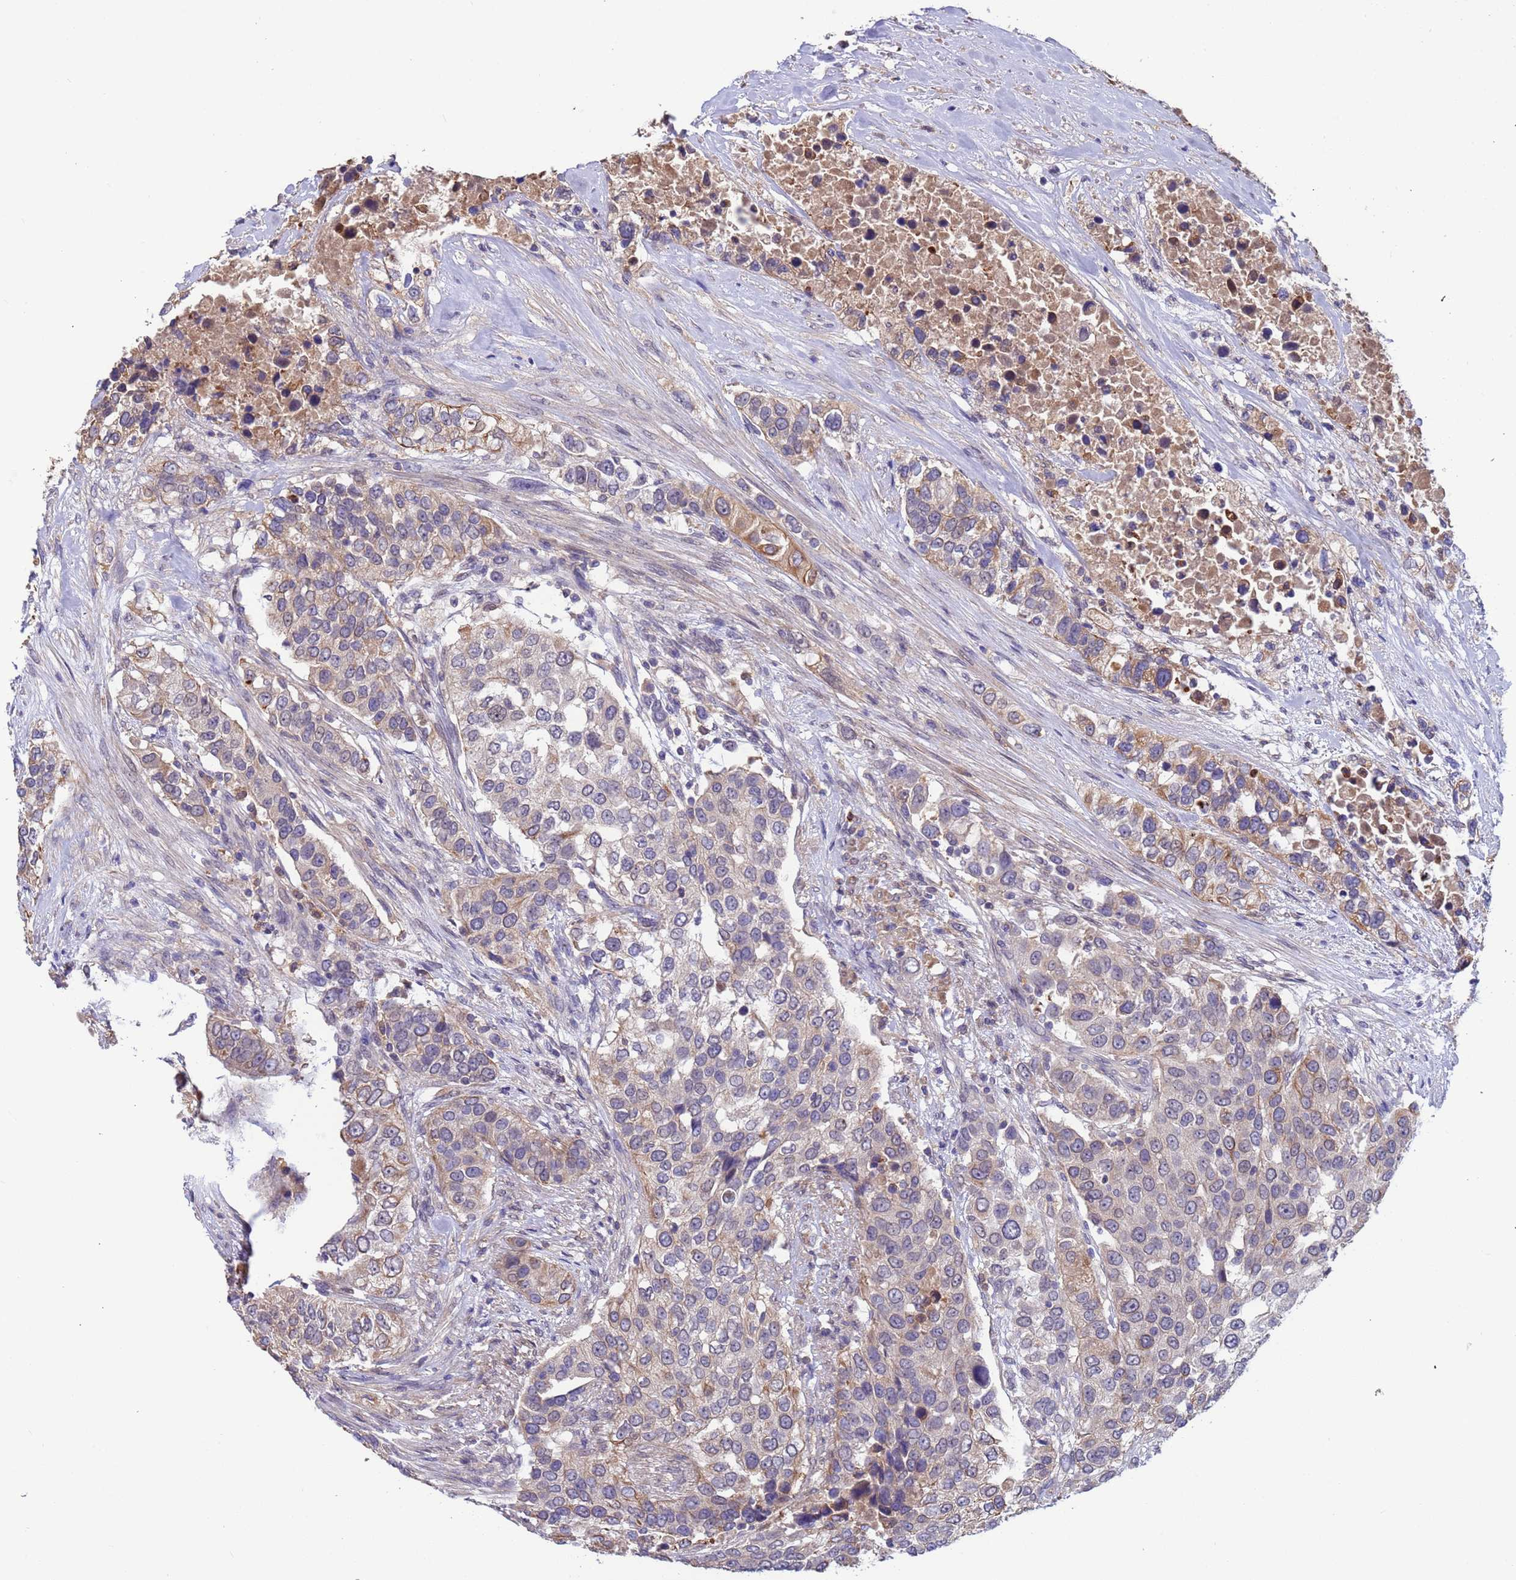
{"staining": {"intensity": "moderate", "quantity": "25%-75%", "location": "cytoplasmic/membranous"}, "tissue": "urothelial cancer", "cell_type": "Tumor cells", "image_type": "cancer", "snomed": [{"axis": "morphology", "description": "Urothelial carcinoma, High grade"}, {"axis": "topography", "description": "Urinary bladder"}], "caption": "Brown immunohistochemical staining in urothelial cancer displays moderate cytoplasmic/membranous expression in about 25%-75% of tumor cells.", "gene": "AMPD3", "patient": {"sex": "female", "age": 80}}